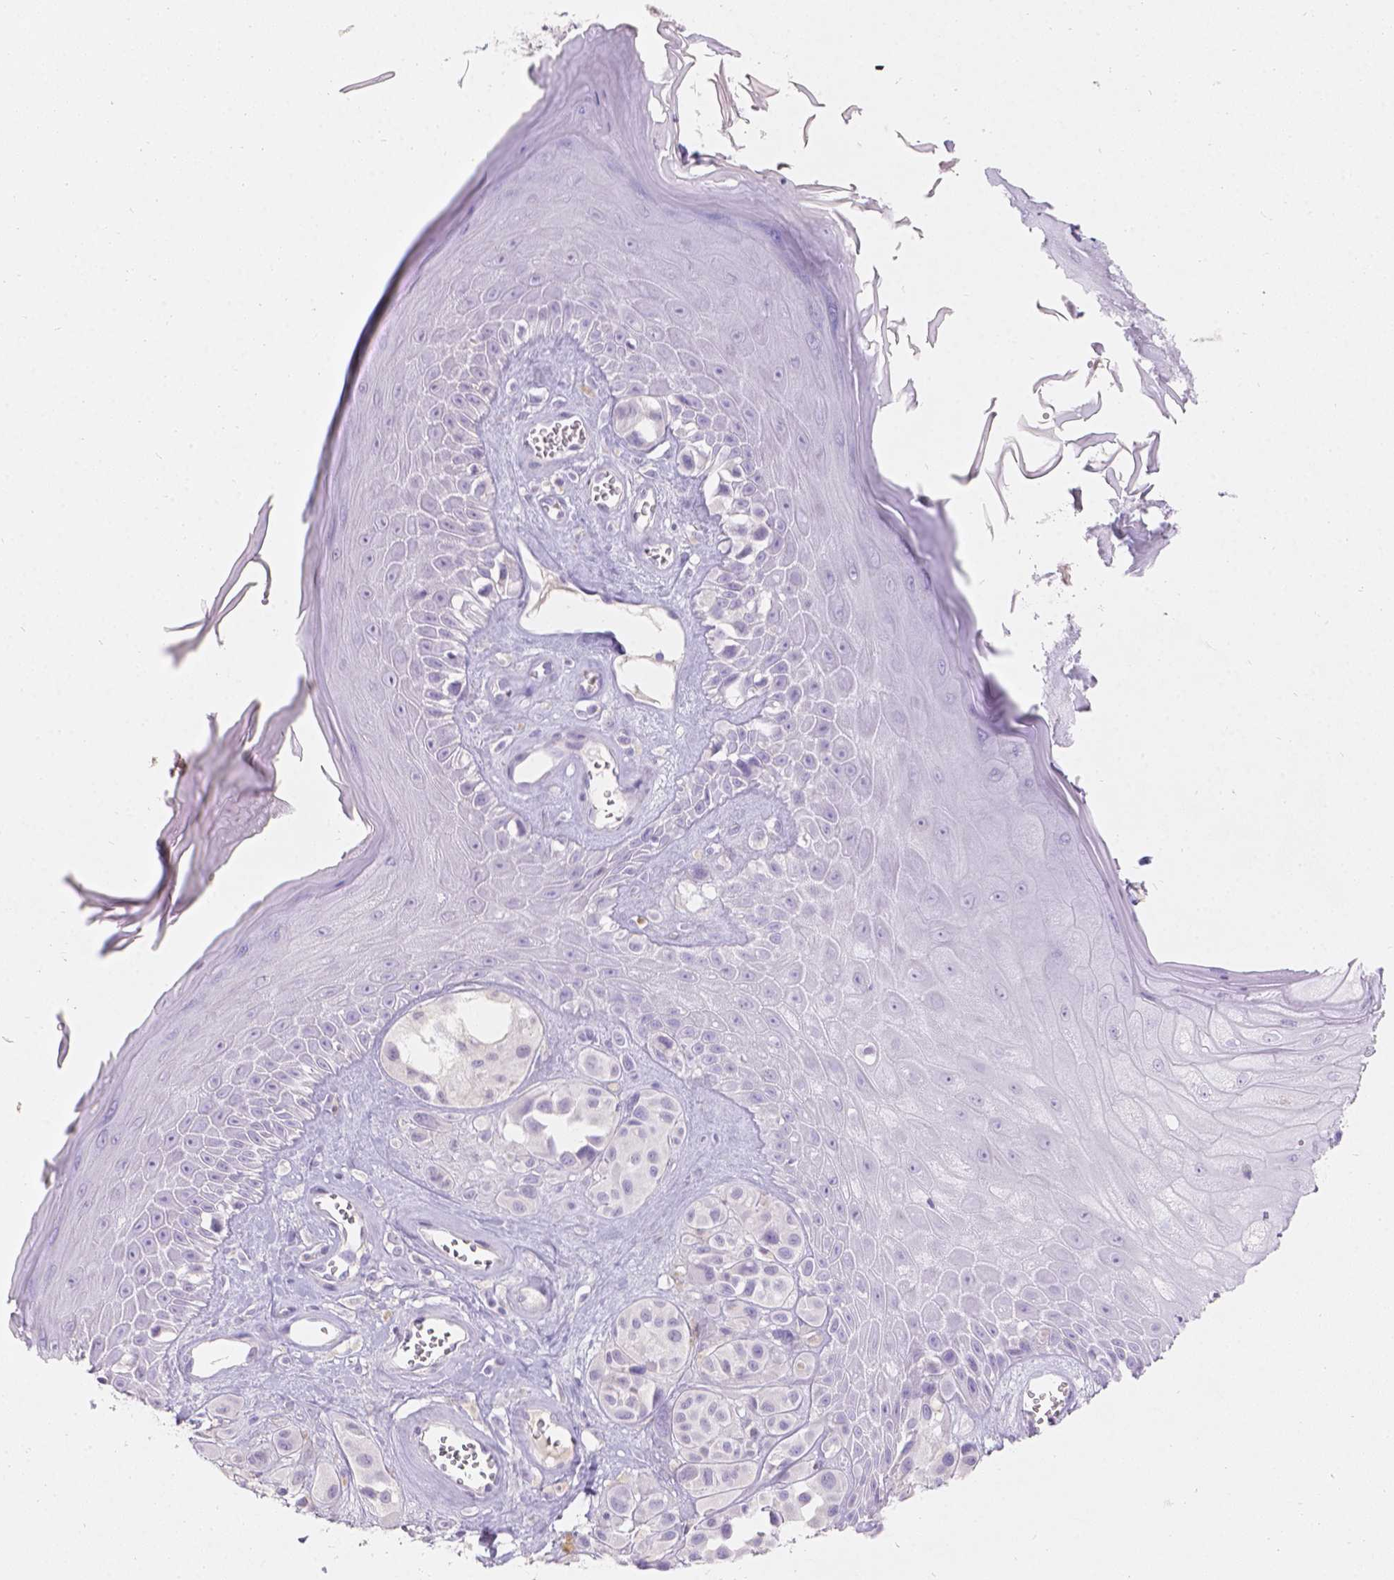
{"staining": {"intensity": "negative", "quantity": "none", "location": "none"}, "tissue": "melanoma", "cell_type": "Tumor cells", "image_type": "cancer", "snomed": [{"axis": "morphology", "description": "Malignant melanoma, NOS"}, {"axis": "topography", "description": "Skin"}], "caption": "DAB immunohistochemical staining of malignant melanoma reveals no significant expression in tumor cells.", "gene": "GAL3ST2", "patient": {"sex": "male", "age": 77}}